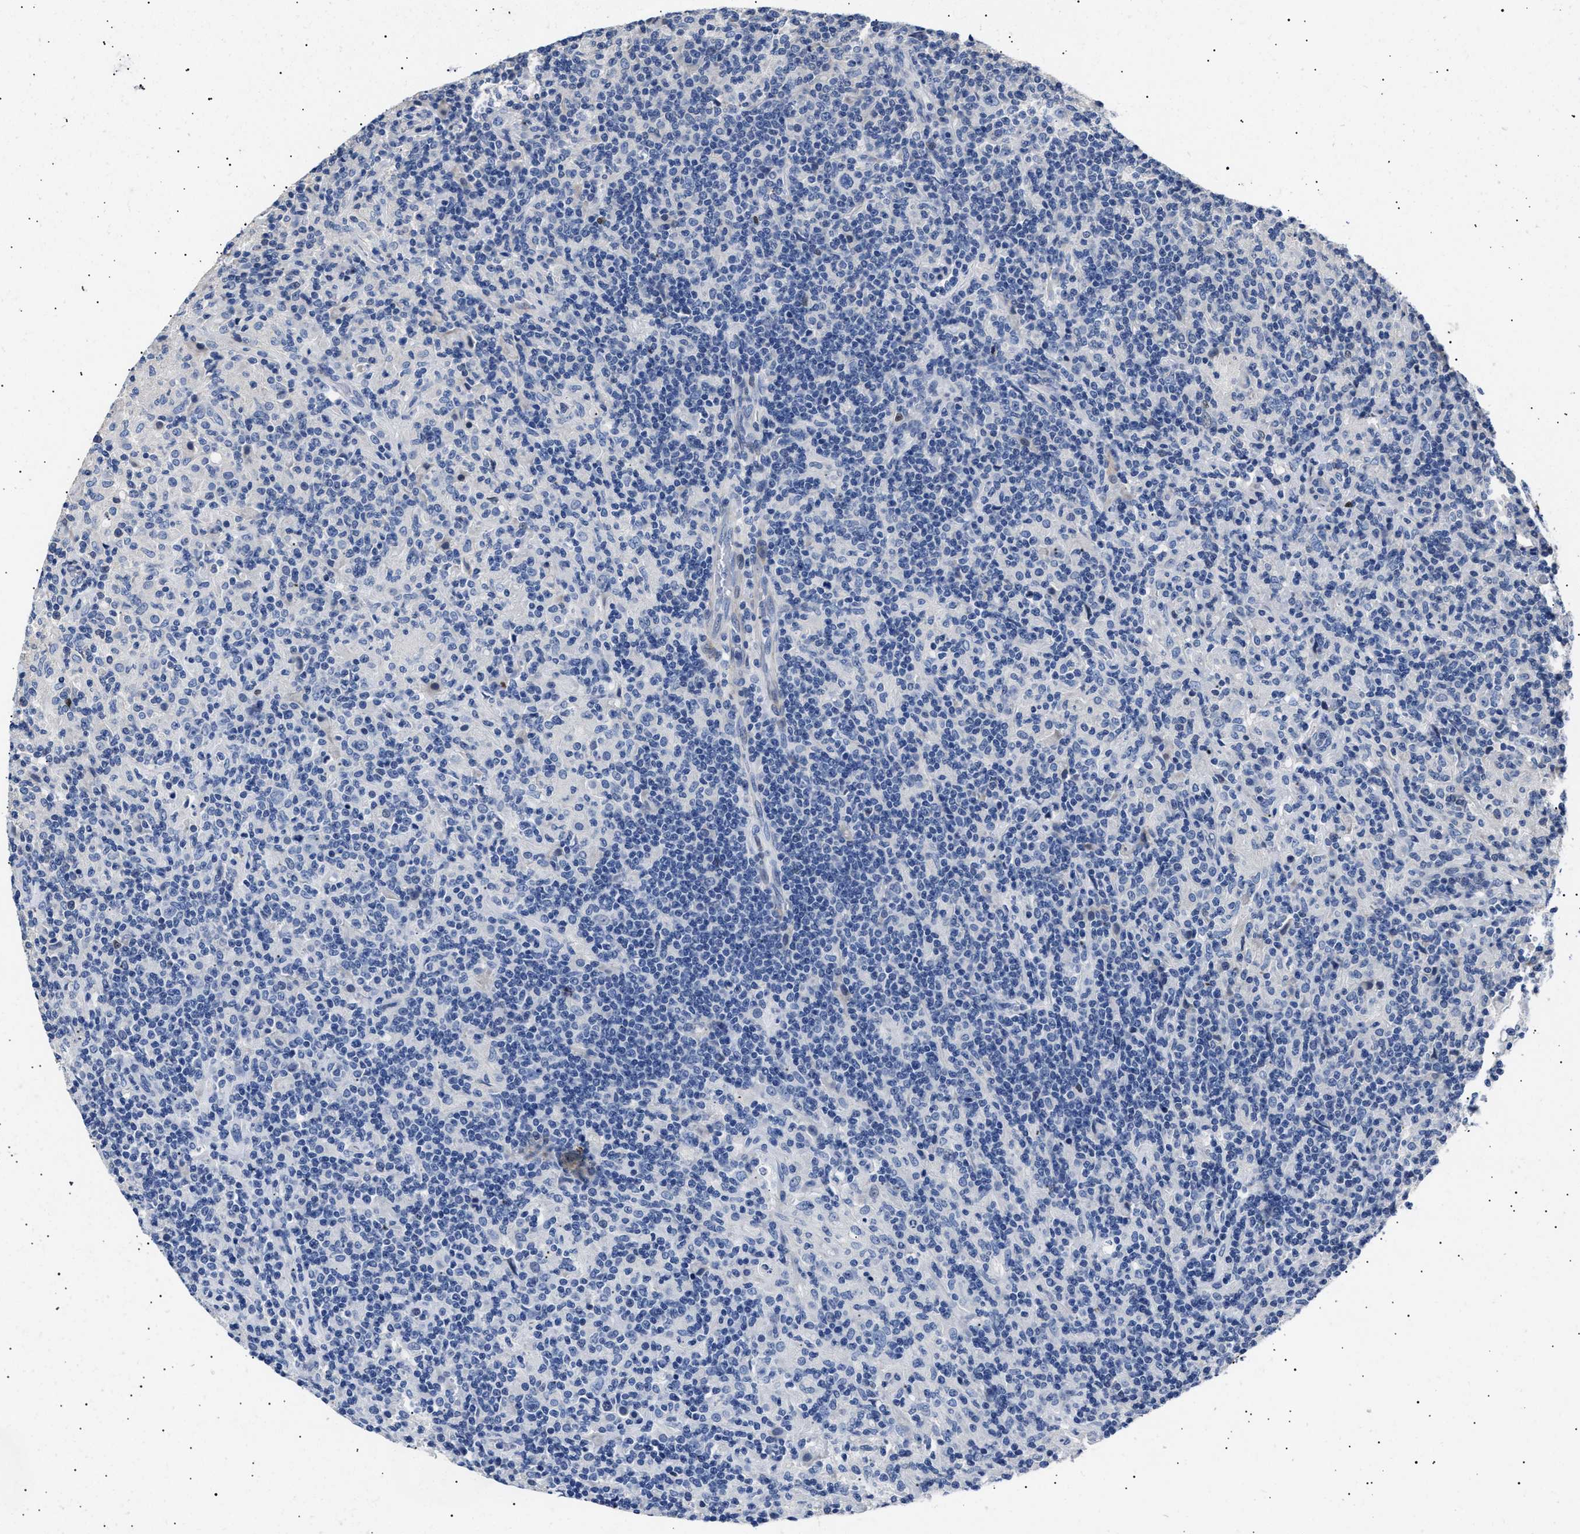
{"staining": {"intensity": "negative", "quantity": "none", "location": "none"}, "tissue": "lymphoma", "cell_type": "Tumor cells", "image_type": "cancer", "snomed": [{"axis": "morphology", "description": "Hodgkin's disease, NOS"}, {"axis": "topography", "description": "Lymph node"}], "caption": "Human lymphoma stained for a protein using immunohistochemistry (IHC) reveals no positivity in tumor cells.", "gene": "HEMGN", "patient": {"sex": "male", "age": 70}}